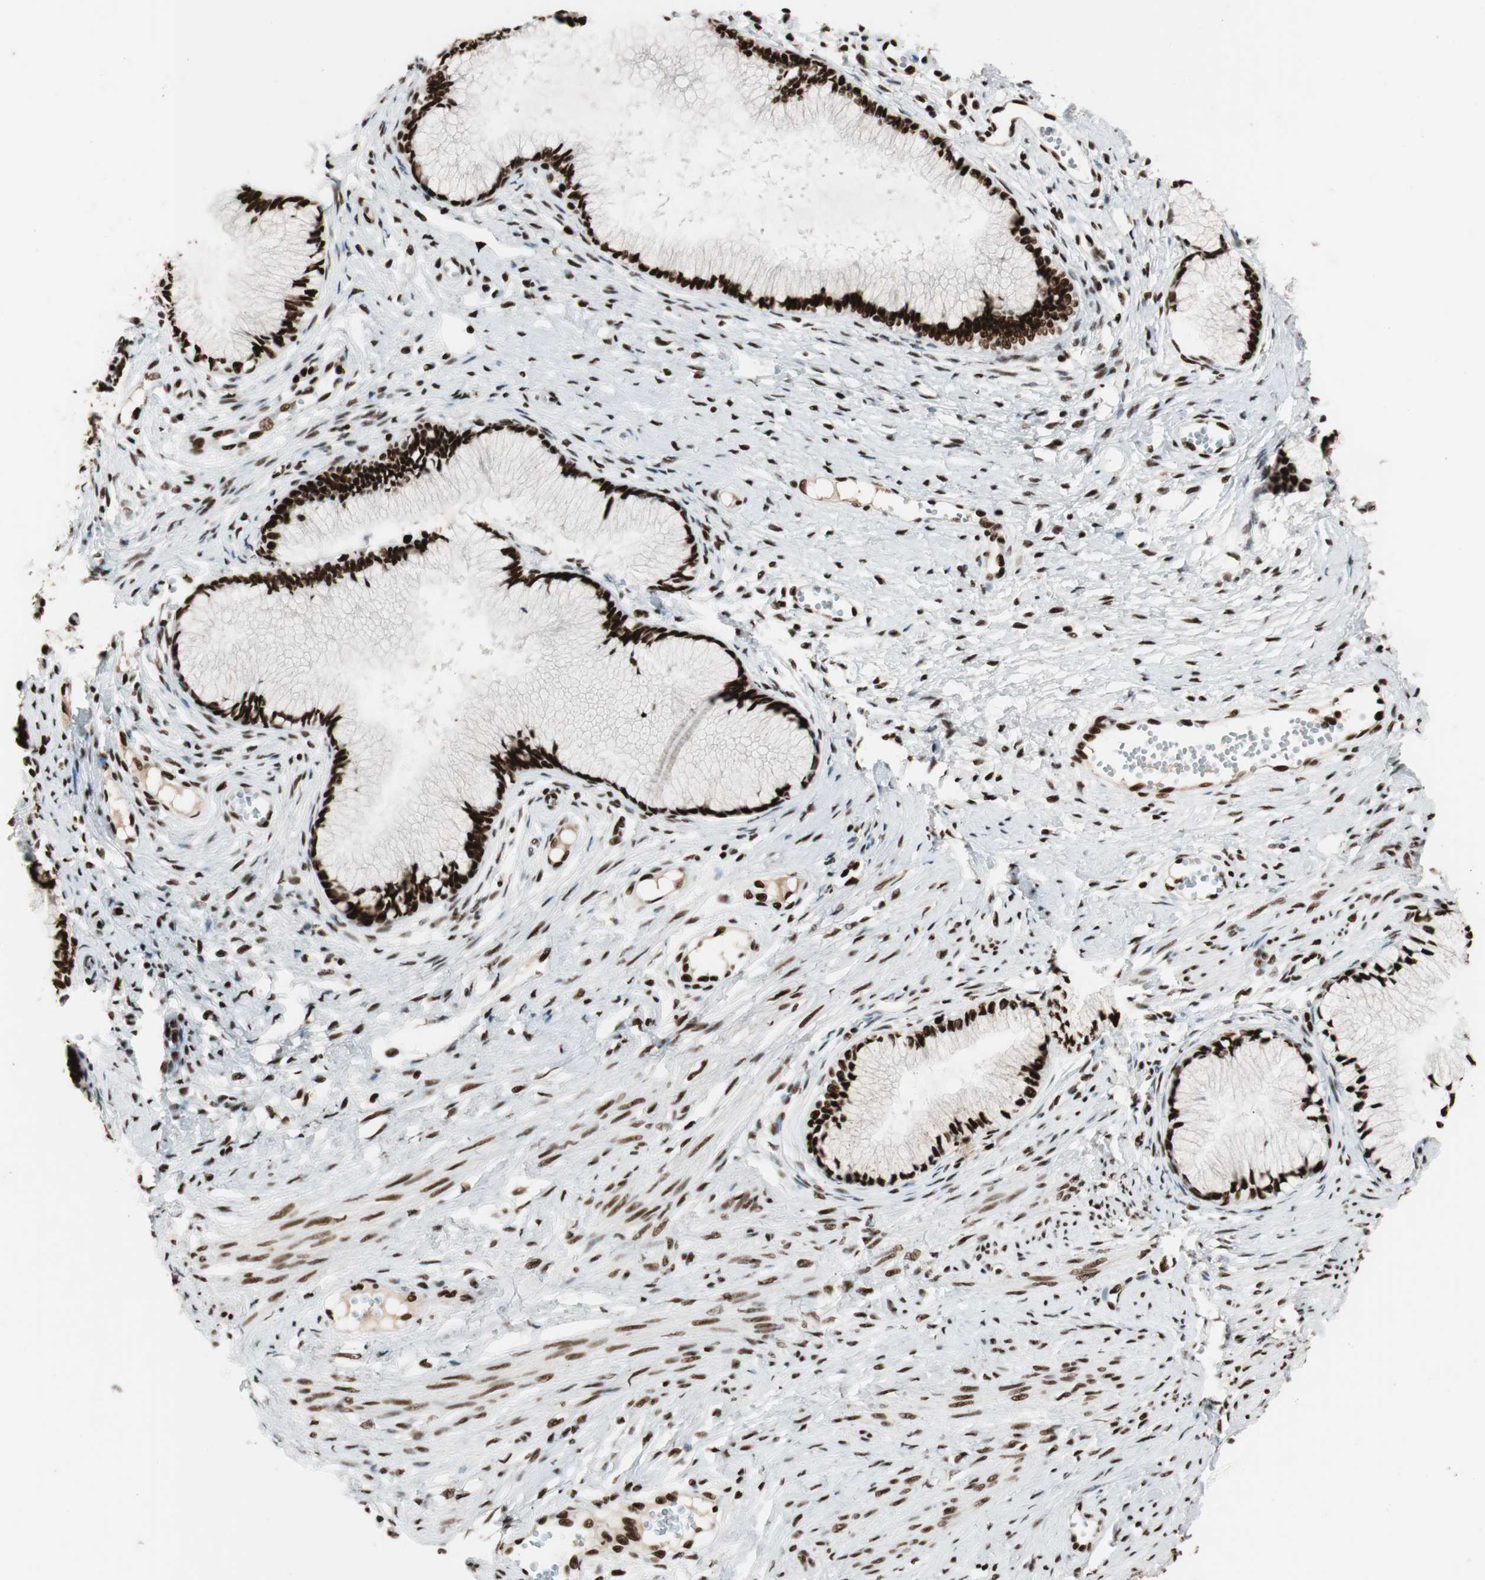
{"staining": {"intensity": "strong", "quantity": ">75%", "location": "nuclear"}, "tissue": "cervical cancer", "cell_type": "Tumor cells", "image_type": "cancer", "snomed": [{"axis": "morphology", "description": "Adenocarcinoma, NOS"}, {"axis": "topography", "description": "Cervix"}], "caption": "Approximately >75% of tumor cells in cervical cancer (adenocarcinoma) display strong nuclear protein expression as visualized by brown immunohistochemical staining.", "gene": "PSME3", "patient": {"sex": "female", "age": 36}}